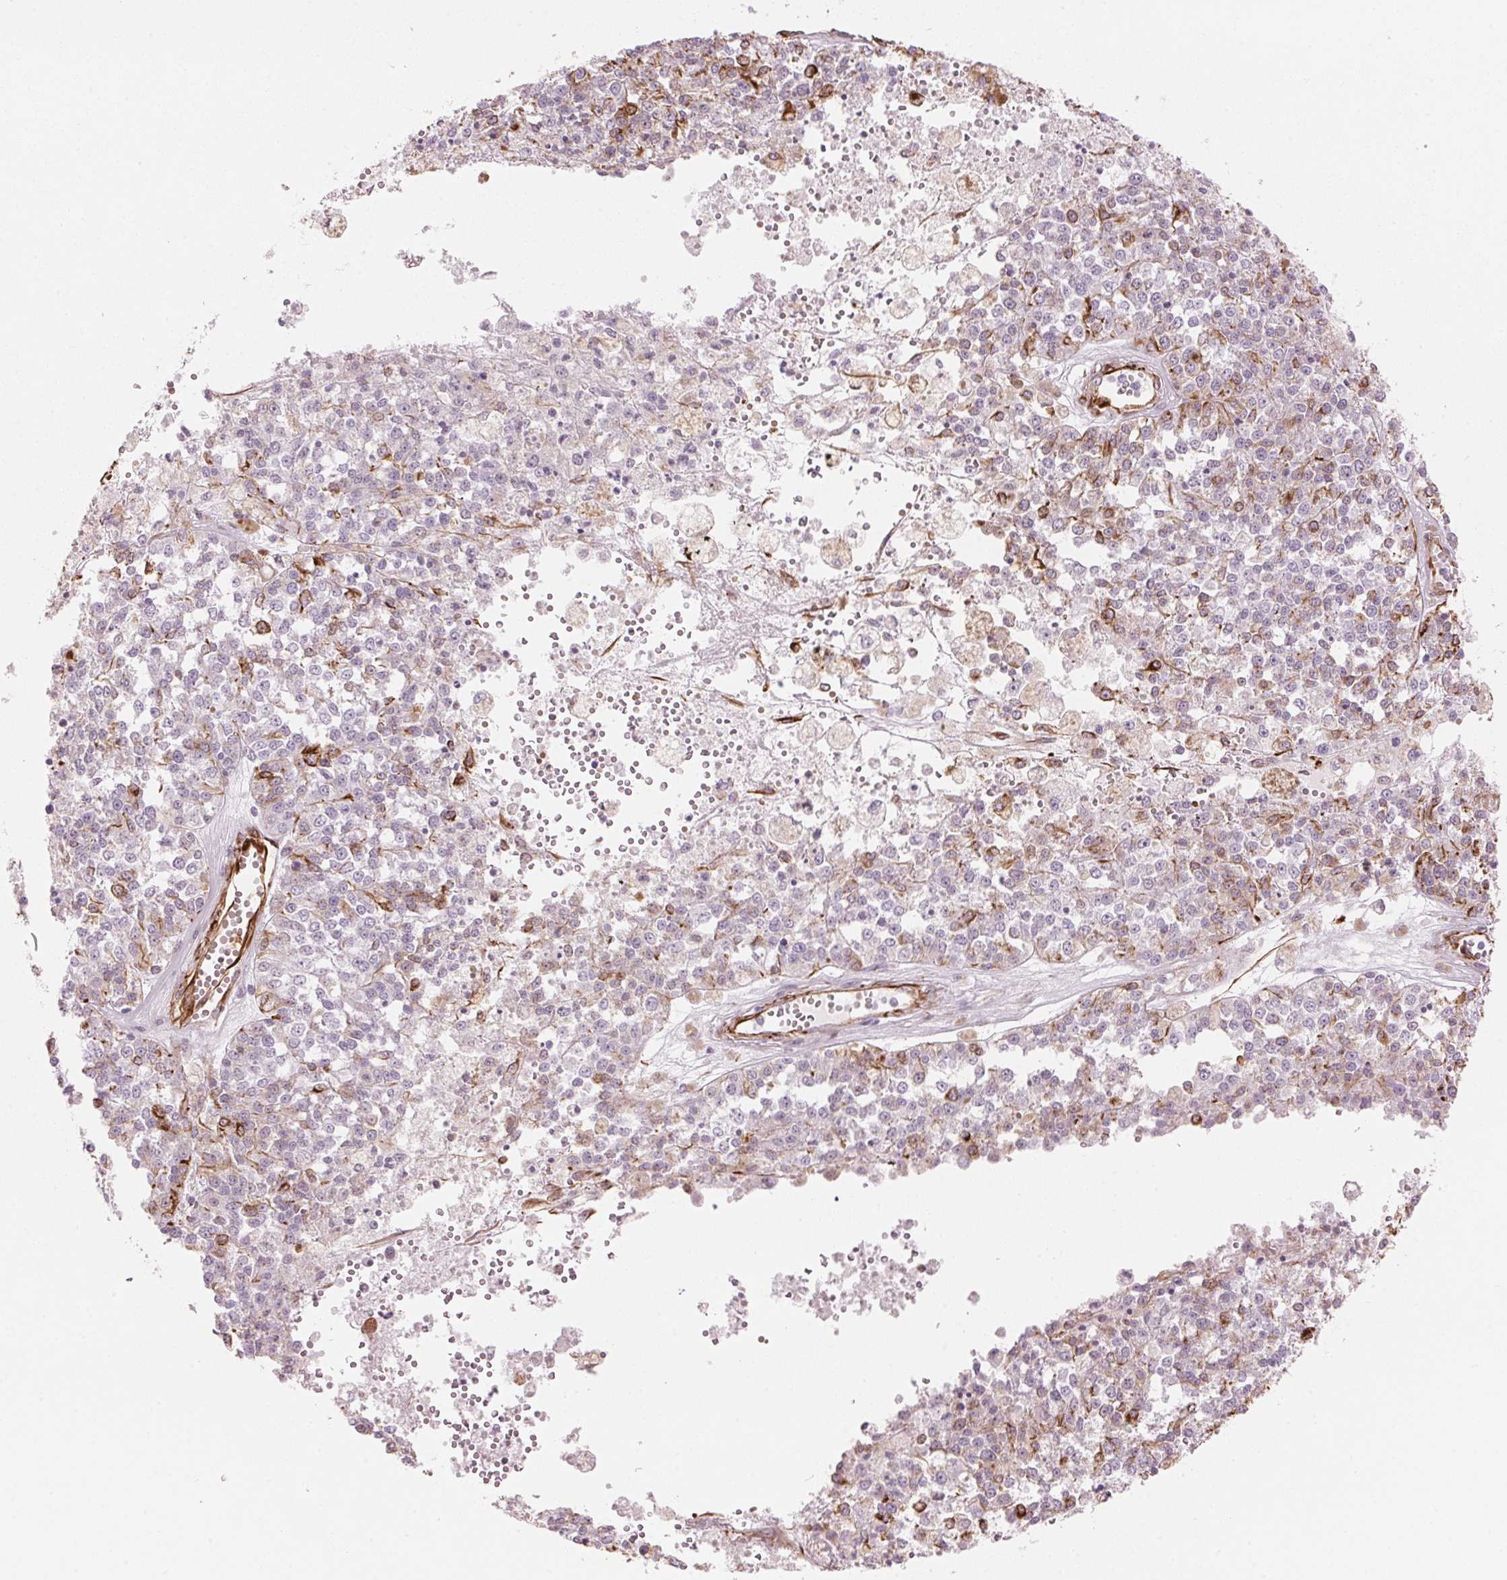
{"staining": {"intensity": "moderate", "quantity": "<25%", "location": "cytoplasmic/membranous"}, "tissue": "melanoma", "cell_type": "Tumor cells", "image_type": "cancer", "snomed": [{"axis": "morphology", "description": "Malignant melanoma, Metastatic site"}, {"axis": "topography", "description": "Lymph node"}], "caption": "Immunohistochemical staining of melanoma displays low levels of moderate cytoplasmic/membranous positivity in about <25% of tumor cells. (IHC, brightfield microscopy, high magnification).", "gene": "CLPS", "patient": {"sex": "female", "age": 64}}